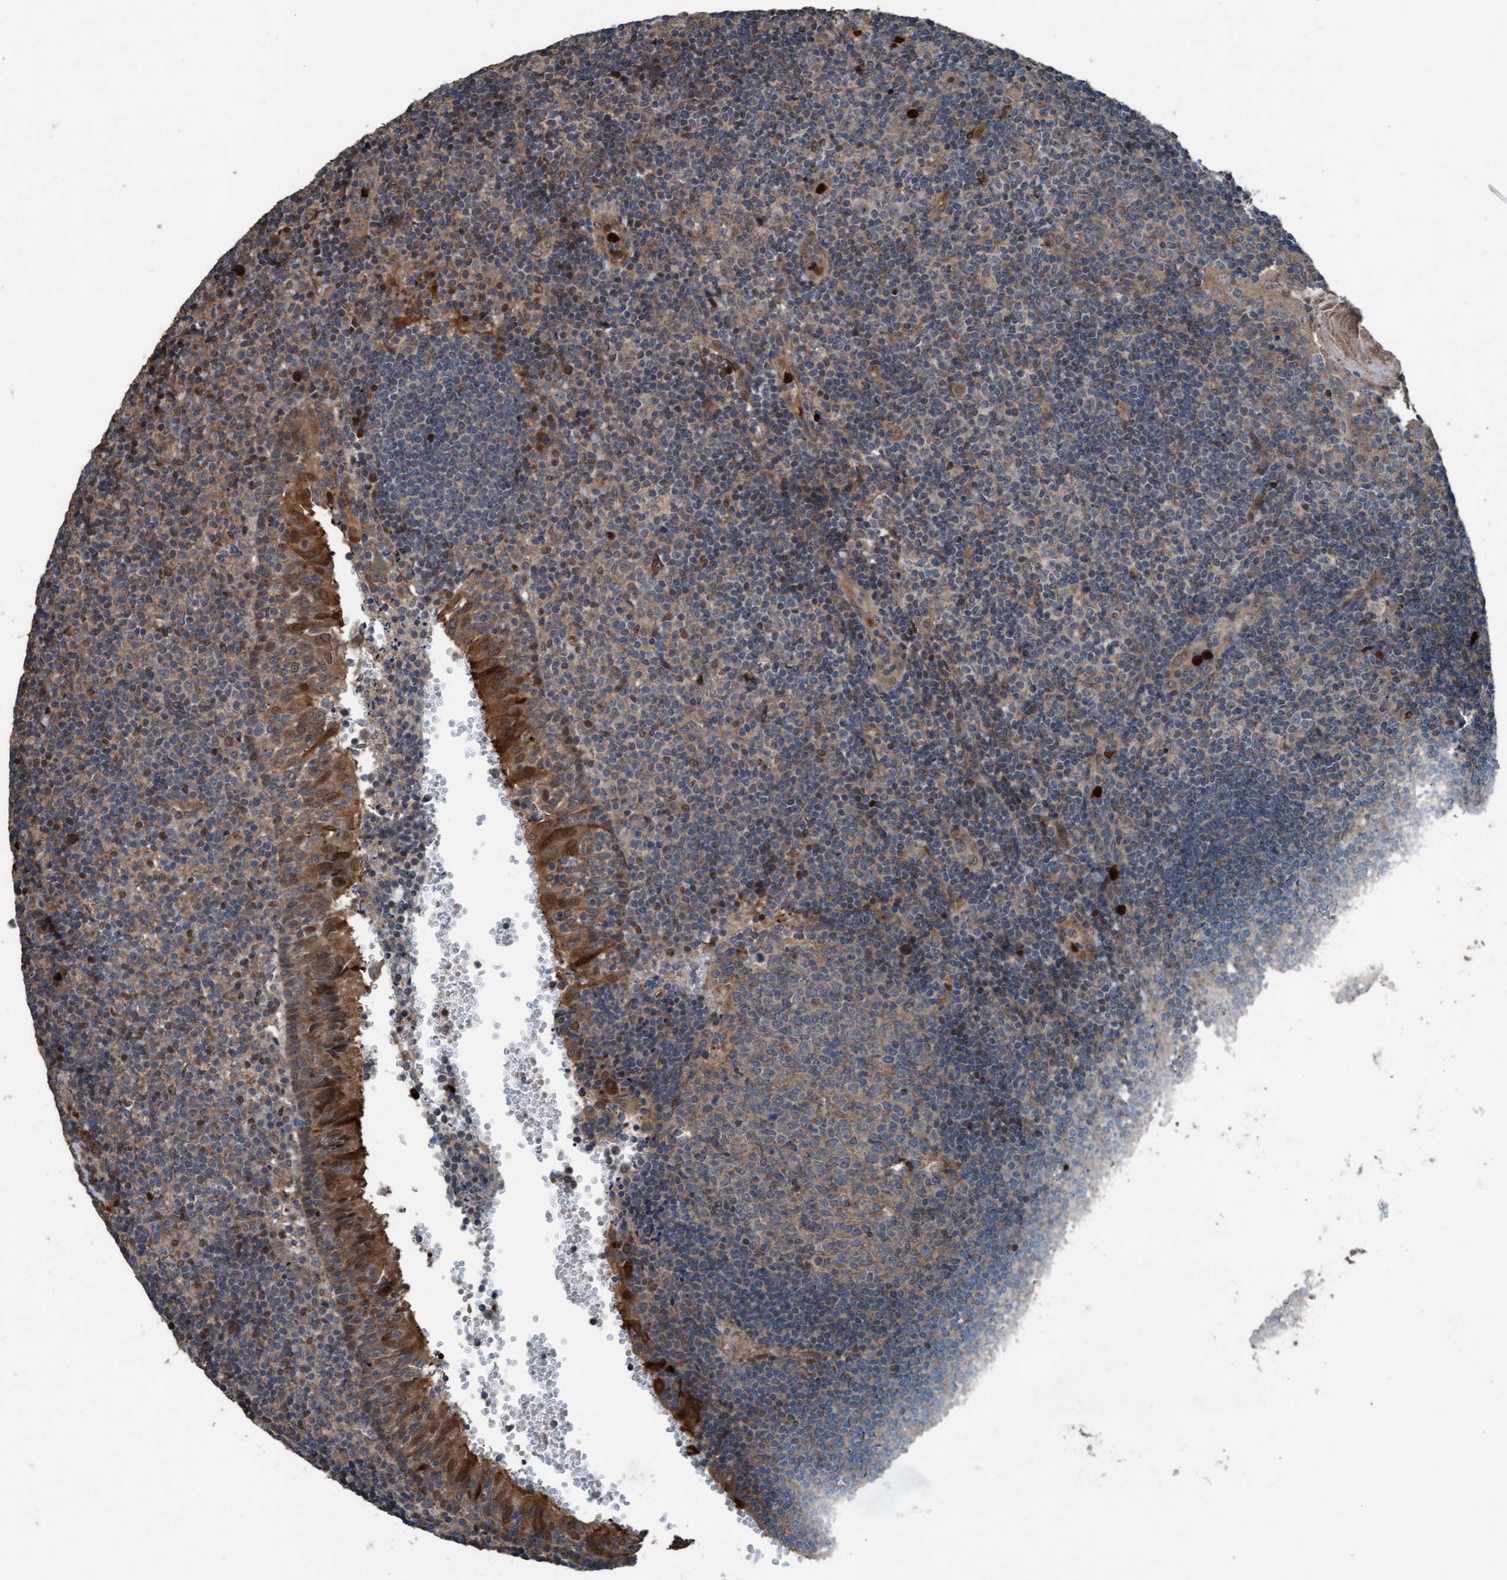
{"staining": {"intensity": "weak", "quantity": ">75%", "location": "cytoplasmic/membranous"}, "tissue": "tonsil", "cell_type": "Germinal center cells", "image_type": "normal", "snomed": [{"axis": "morphology", "description": "Normal tissue, NOS"}, {"axis": "topography", "description": "Tonsil"}], "caption": "Immunohistochemistry histopathology image of normal tonsil stained for a protein (brown), which reveals low levels of weak cytoplasmic/membranous positivity in approximately >75% of germinal center cells.", "gene": "PLXNB2", "patient": {"sex": "female", "age": 40}}